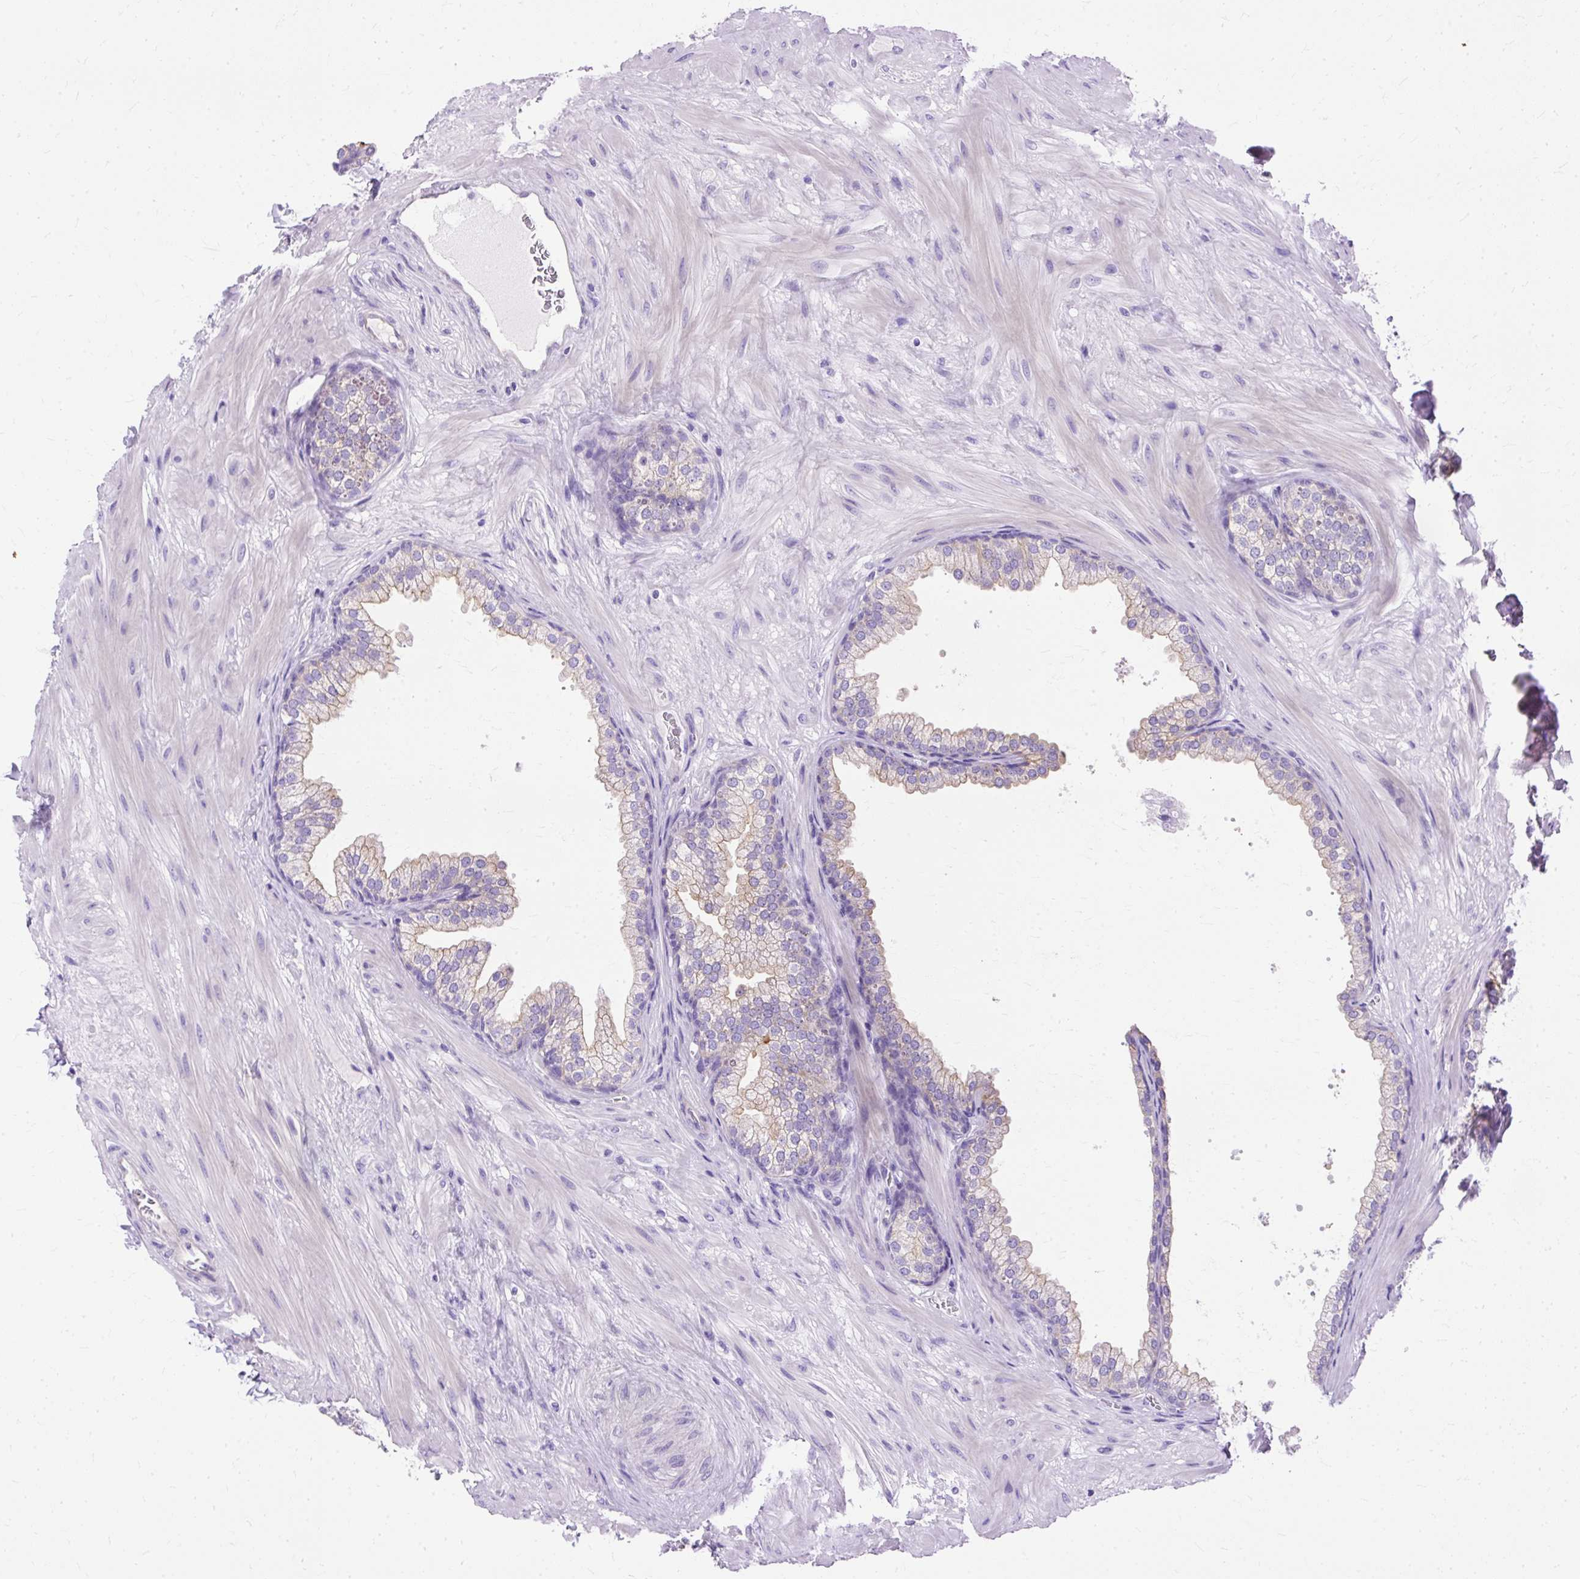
{"staining": {"intensity": "weak", "quantity": "25%-75%", "location": "cytoplasmic/membranous"}, "tissue": "prostate", "cell_type": "Glandular cells", "image_type": "normal", "snomed": [{"axis": "morphology", "description": "Normal tissue, NOS"}, {"axis": "topography", "description": "Prostate"}], "caption": "A high-resolution micrograph shows immunohistochemistry (IHC) staining of unremarkable prostate, which reveals weak cytoplasmic/membranous positivity in approximately 25%-75% of glandular cells.", "gene": "MYO6", "patient": {"sex": "male", "age": 37}}